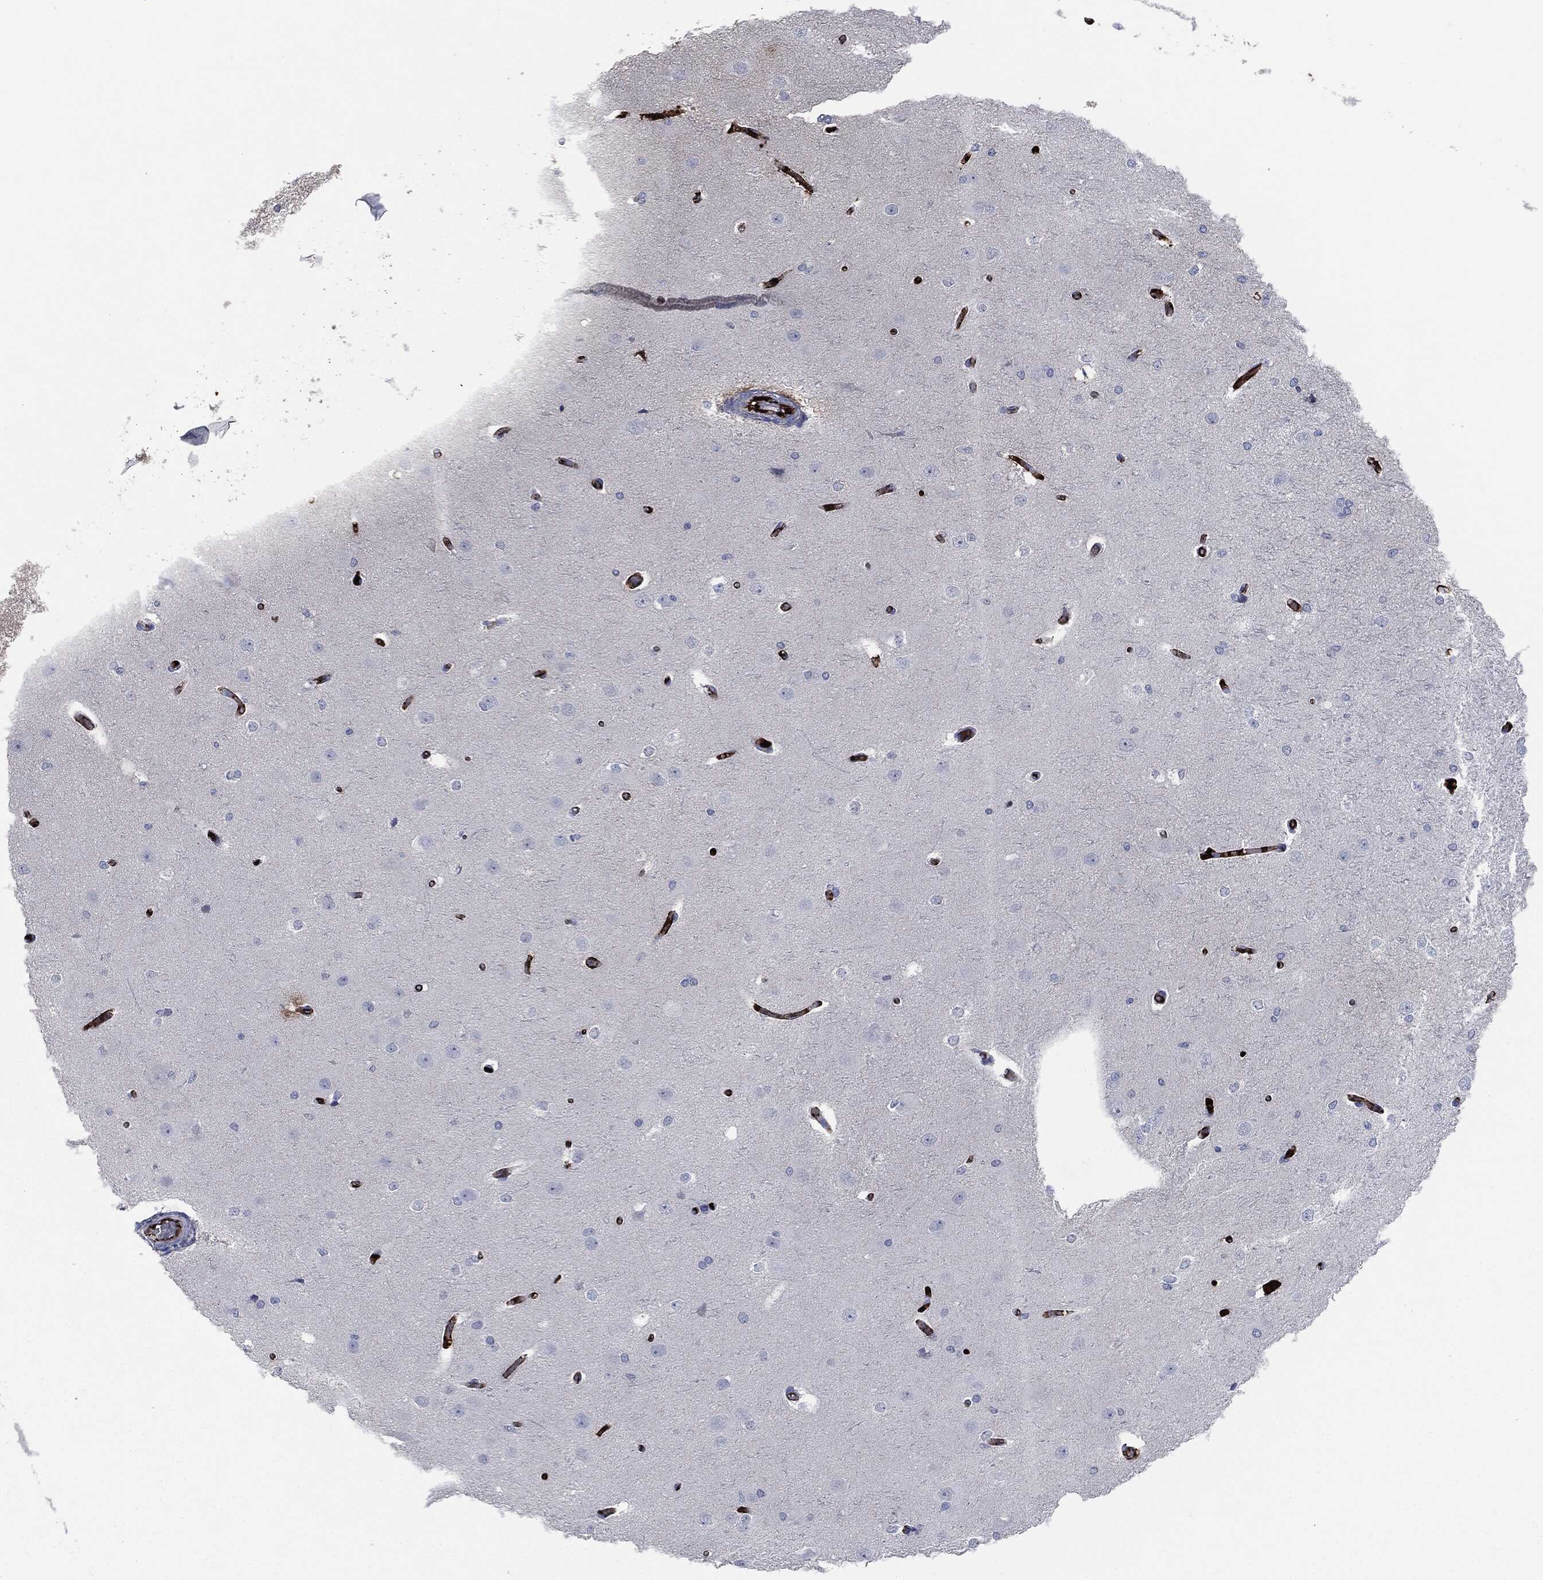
{"staining": {"intensity": "negative", "quantity": "none", "location": "none"}, "tissue": "cerebral cortex", "cell_type": "Endothelial cells", "image_type": "normal", "snomed": [{"axis": "morphology", "description": "Normal tissue, NOS"}, {"axis": "morphology", "description": "Inflammation, NOS"}, {"axis": "topography", "description": "Cerebral cortex"}], "caption": "An immunohistochemistry histopathology image of unremarkable cerebral cortex is shown. There is no staining in endothelial cells of cerebral cortex.", "gene": "APOB", "patient": {"sex": "male", "age": 6}}